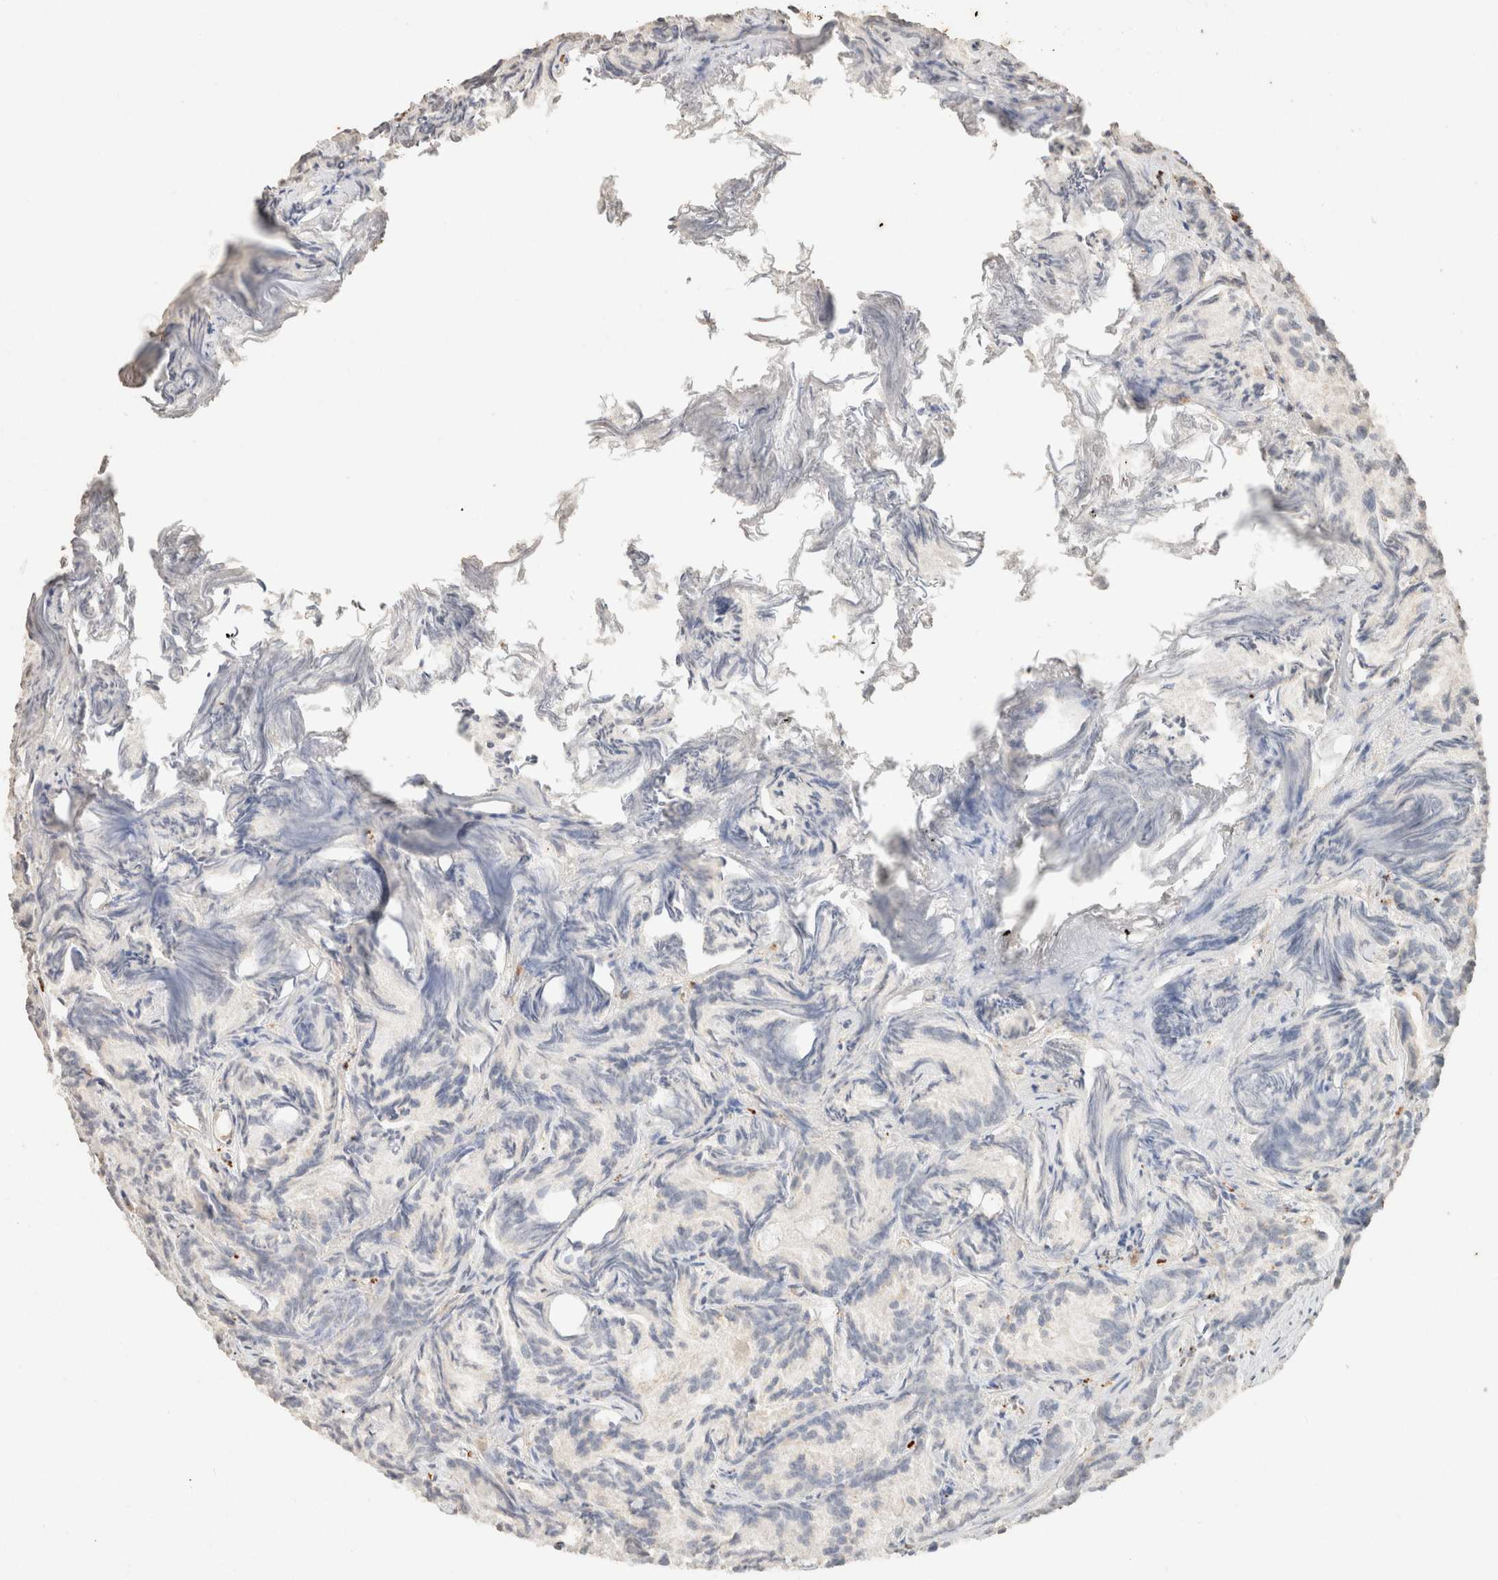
{"staining": {"intensity": "negative", "quantity": "none", "location": "none"}, "tissue": "prostate cancer", "cell_type": "Tumor cells", "image_type": "cancer", "snomed": [{"axis": "morphology", "description": "Adenocarcinoma, Low grade"}, {"axis": "topography", "description": "Prostate"}], "caption": "An immunohistochemistry (IHC) histopathology image of prostate cancer (adenocarcinoma (low-grade)) is shown. There is no staining in tumor cells of prostate cancer (adenocarcinoma (low-grade)).", "gene": "CTSC", "patient": {"sex": "male", "age": 89}}